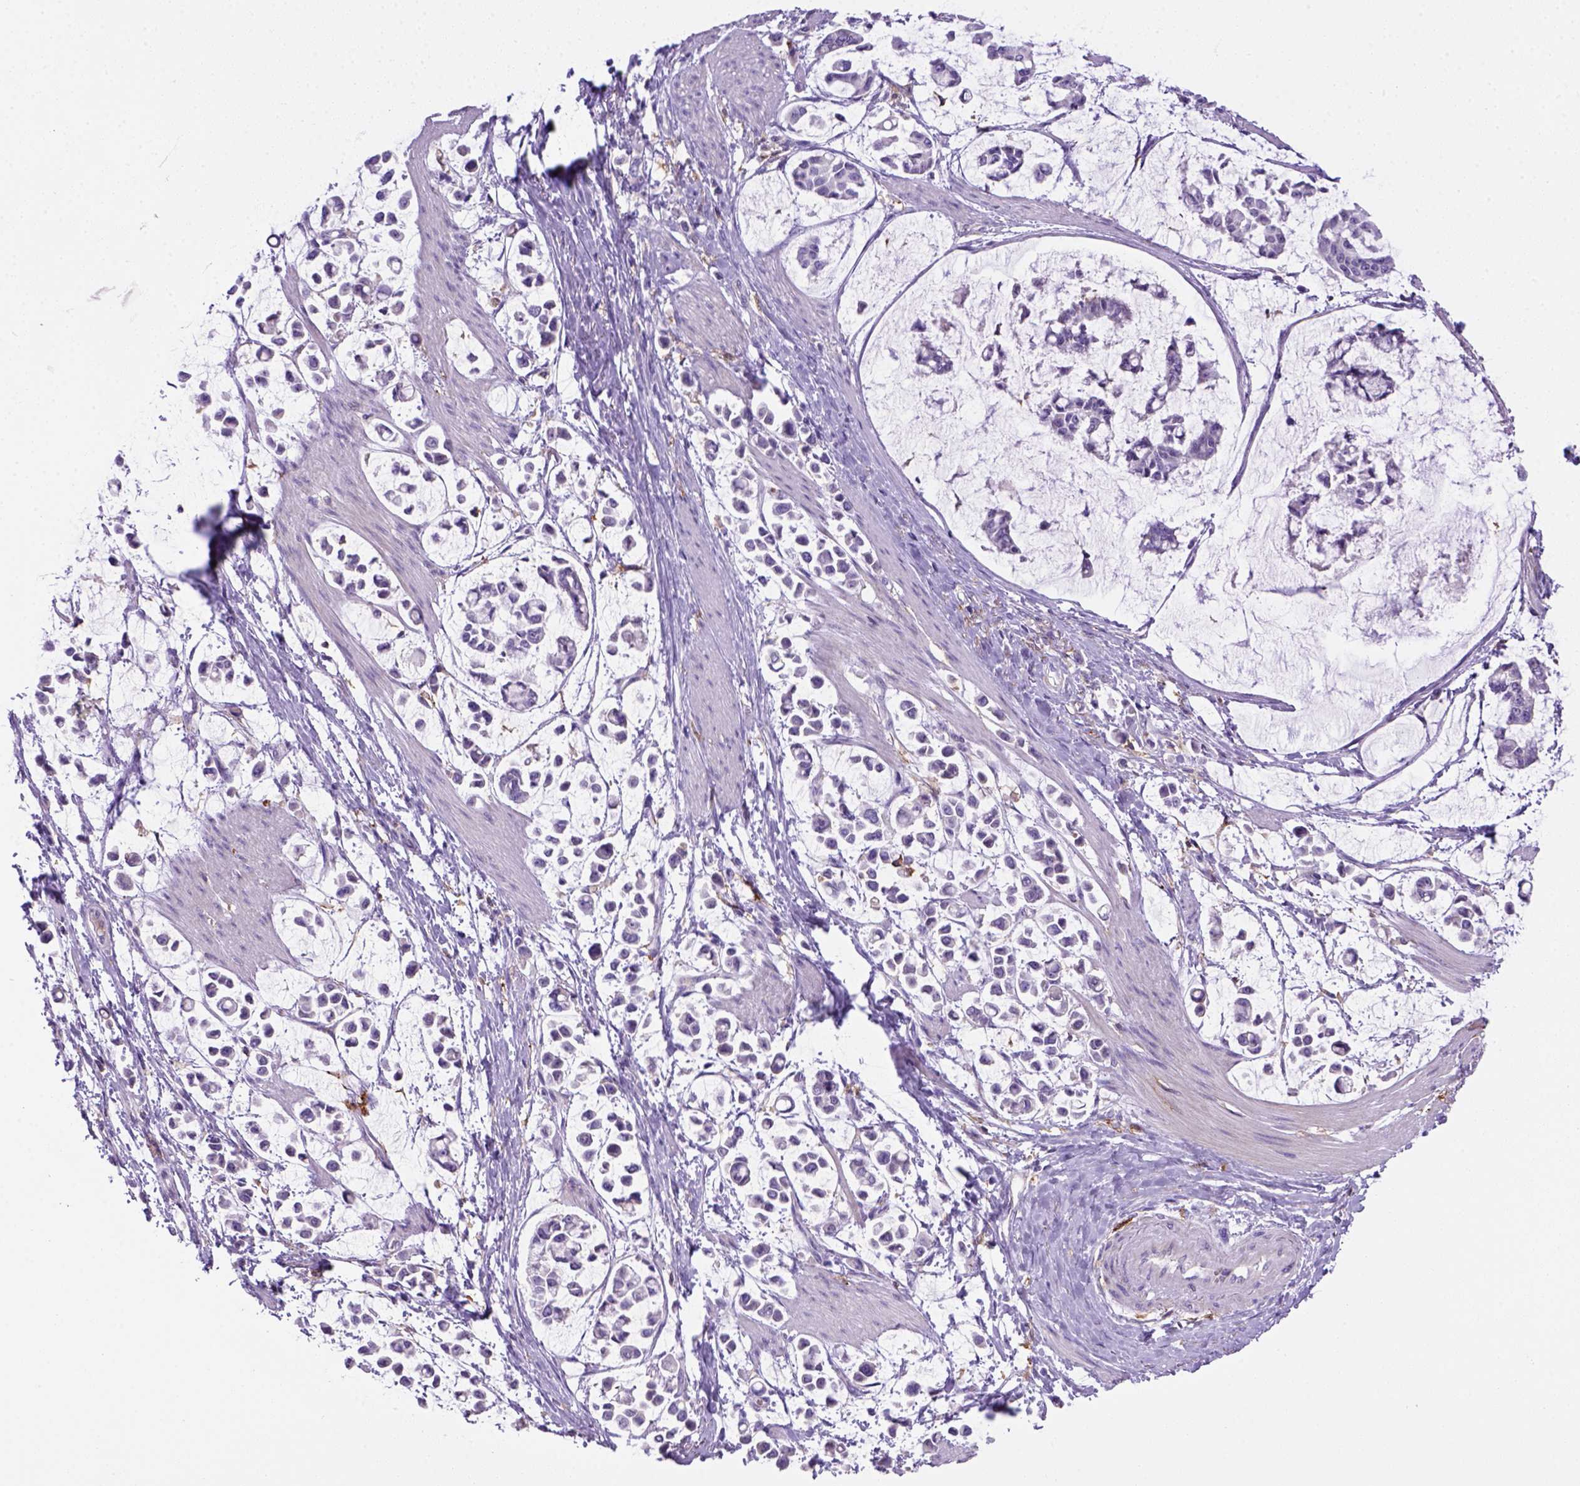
{"staining": {"intensity": "negative", "quantity": "none", "location": "none"}, "tissue": "stomach cancer", "cell_type": "Tumor cells", "image_type": "cancer", "snomed": [{"axis": "morphology", "description": "Adenocarcinoma, NOS"}, {"axis": "topography", "description": "Stomach"}], "caption": "Adenocarcinoma (stomach) was stained to show a protein in brown. There is no significant expression in tumor cells. (DAB immunohistochemistry visualized using brightfield microscopy, high magnification).", "gene": "CD14", "patient": {"sex": "male", "age": 82}}